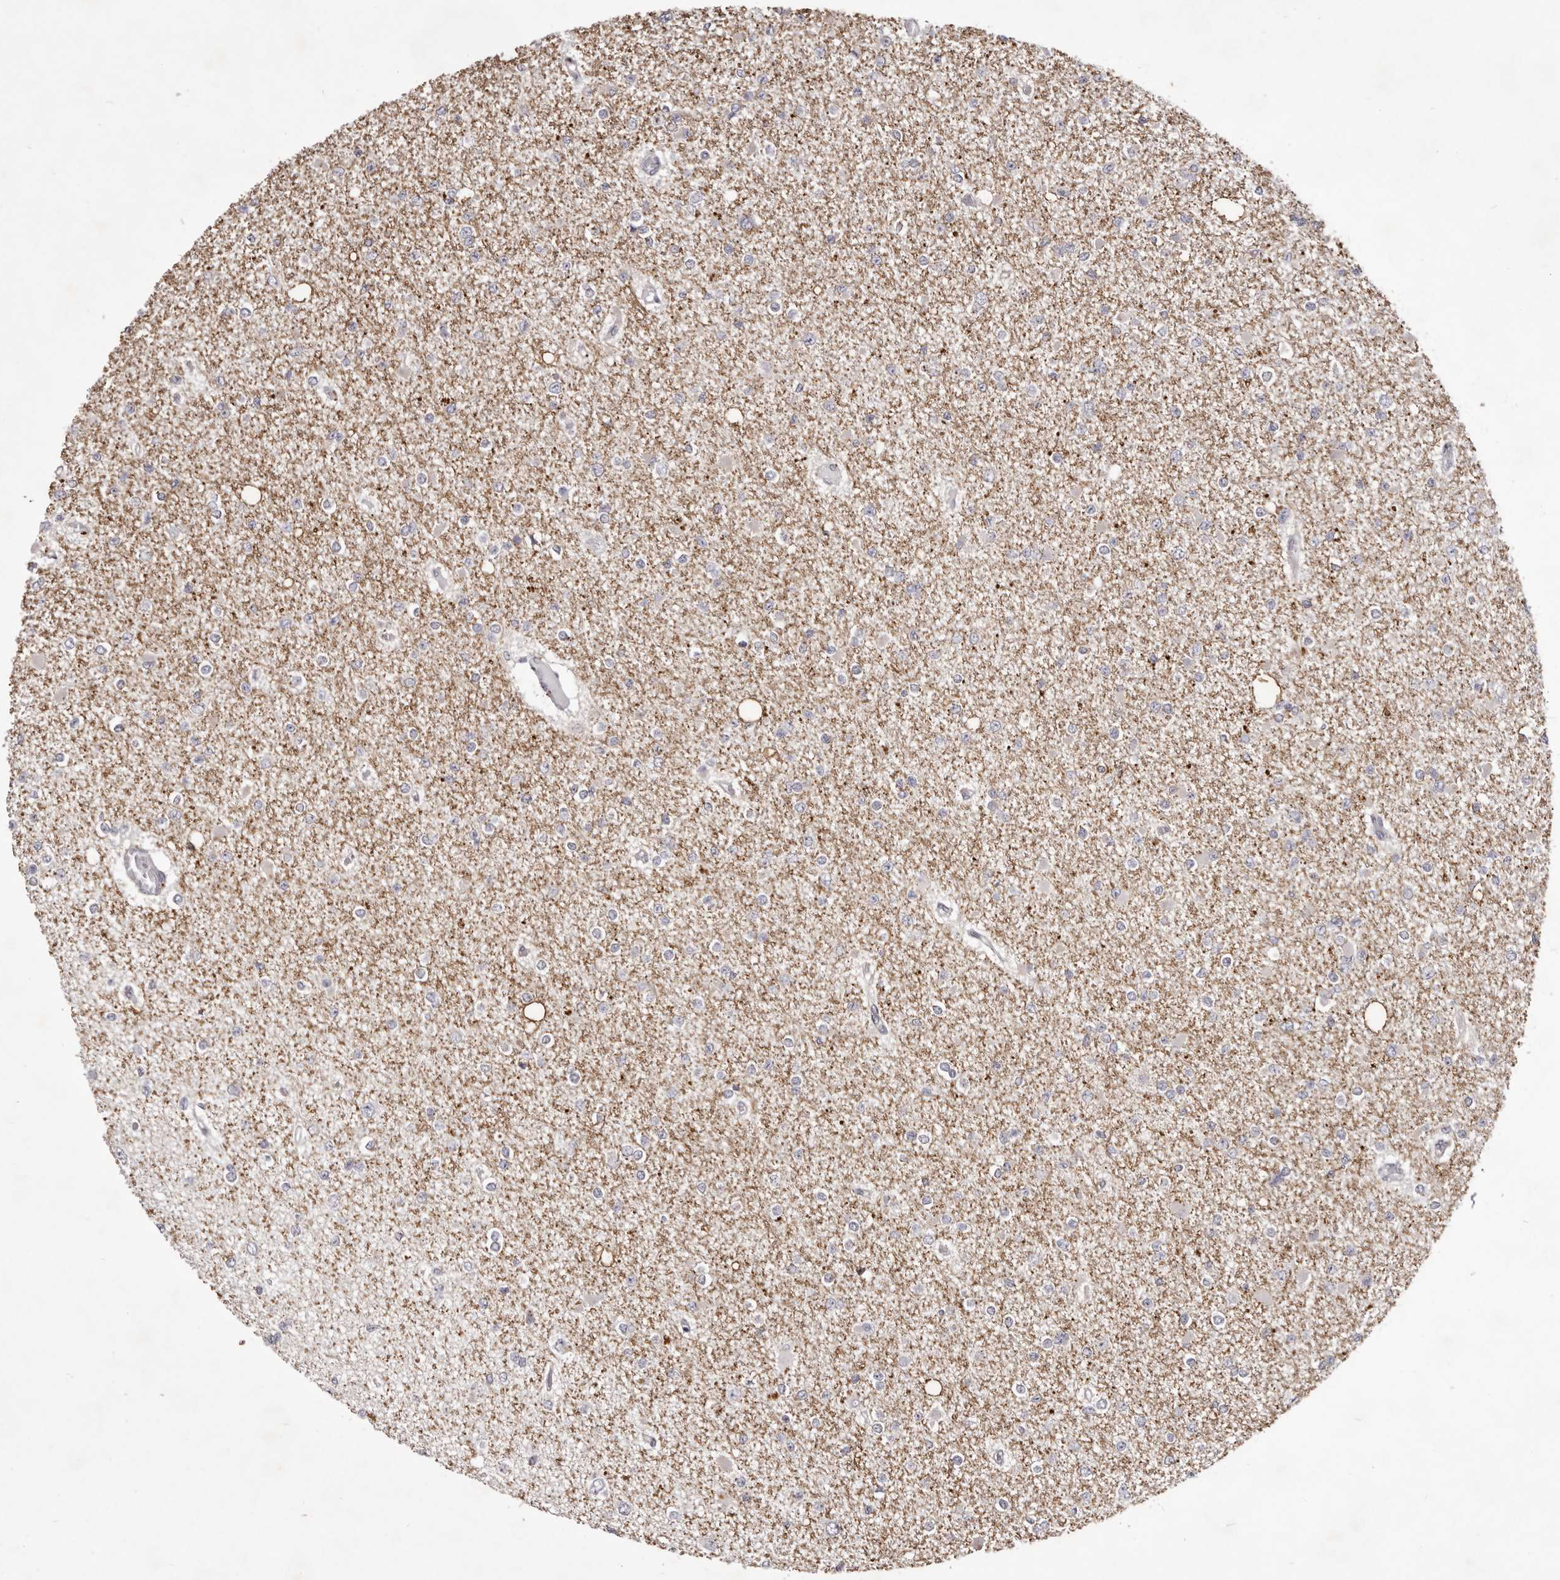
{"staining": {"intensity": "negative", "quantity": "none", "location": "none"}, "tissue": "glioma", "cell_type": "Tumor cells", "image_type": "cancer", "snomed": [{"axis": "morphology", "description": "Glioma, malignant, Low grade"}, {"axis": "topography", "description": "Brain"}], "caption": "Protein analysis of malignant glioma (low-grade) demonstrates no significant positivity in tumor cells.", "gene": "GARNL3", "patient": {"sex": "female", "age": 22}}